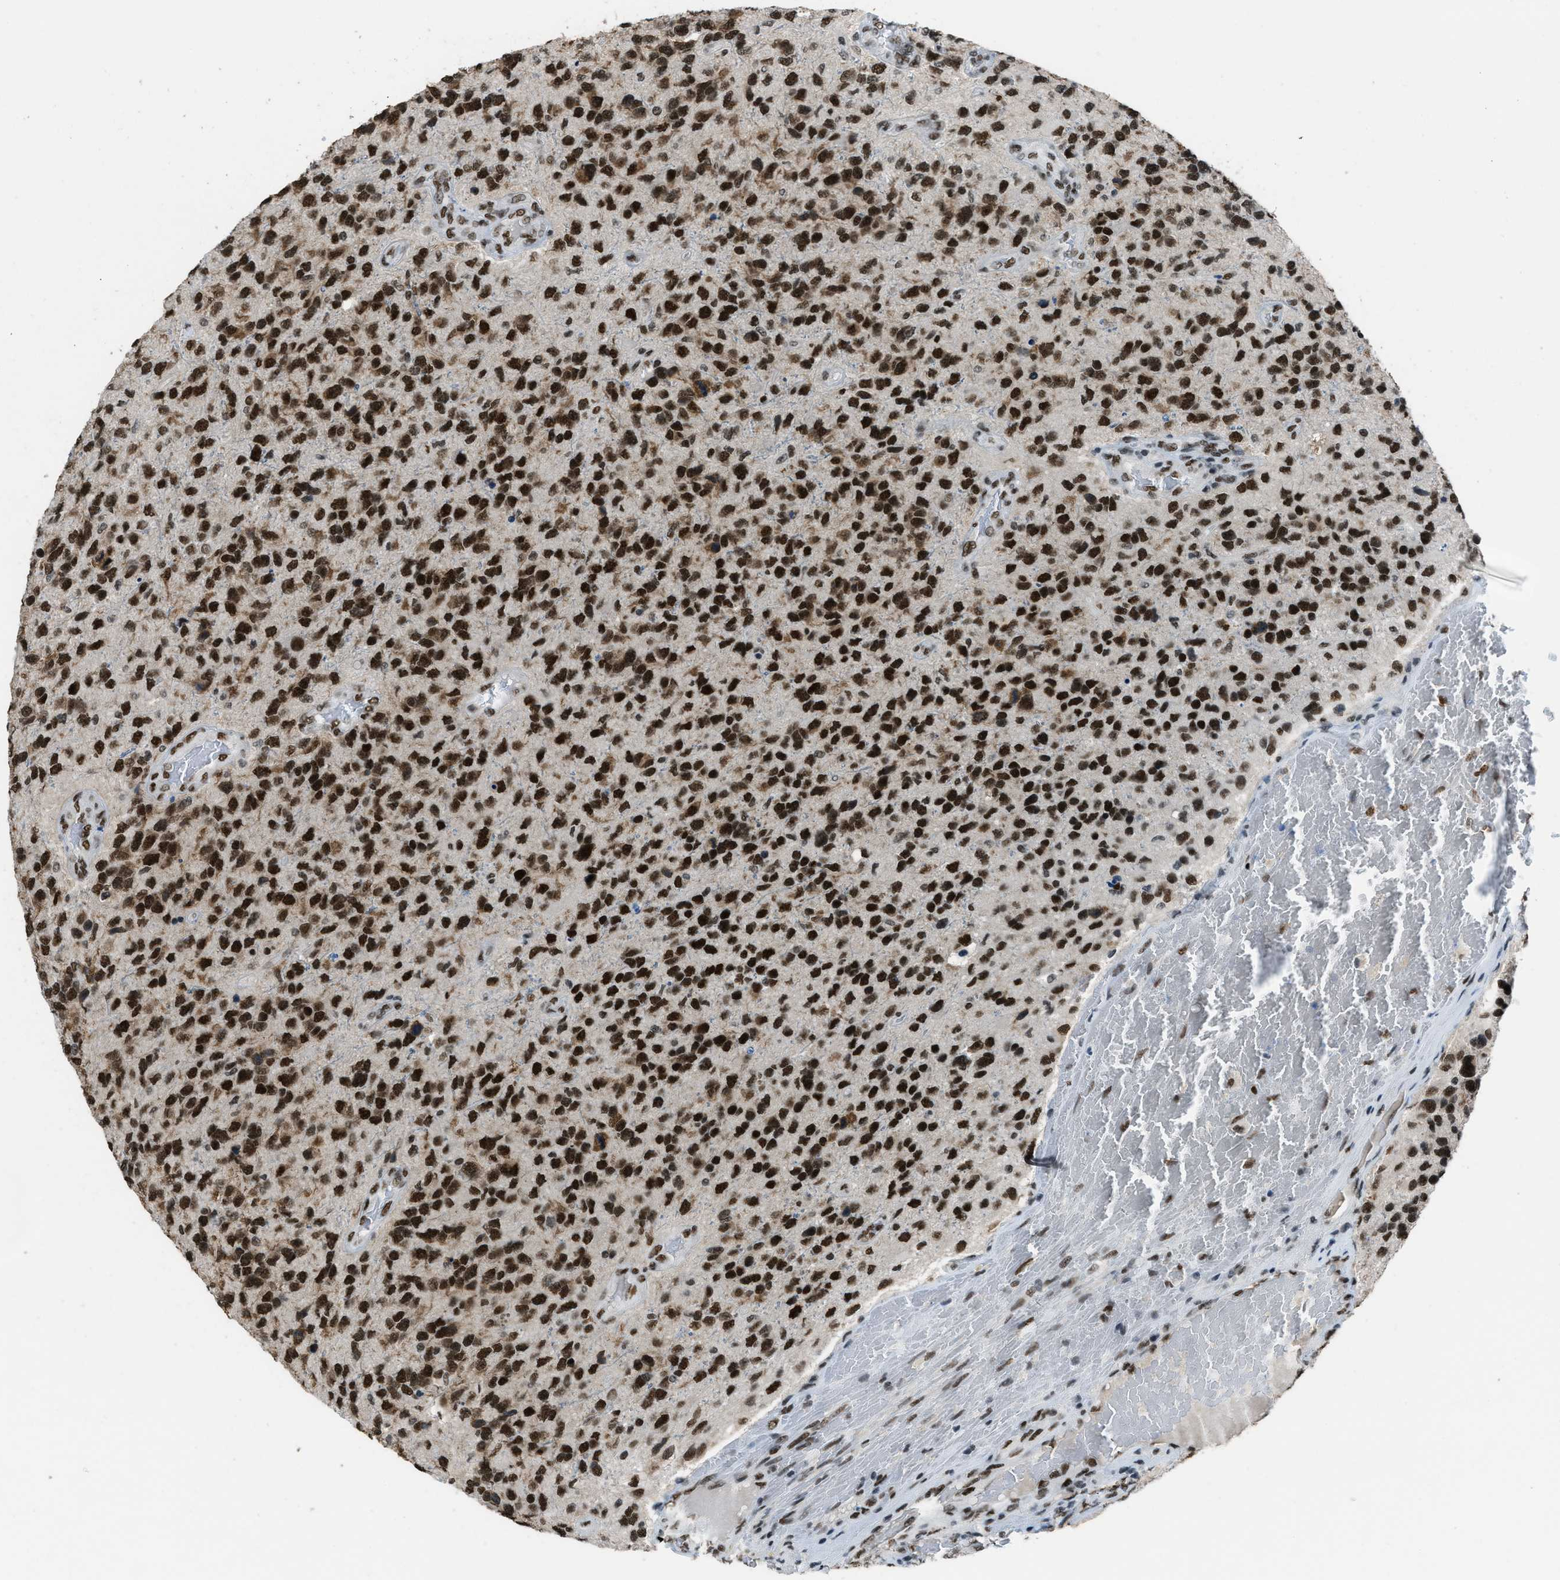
{"staining": {"intensity": "strong", "quantity": ">75%", "location": "nuclear"}, "tissue": "glioma", "cell_type": "Tumor cells", "image_type": "cancer", "snomed": [{"axis": "morphology", "description": "Glioma, malignant, High grade"}, {"axis": "topography", "description": "Brain"}], "caption": "About >75% of tumor cells in glioma demonstrate strong nuclear protein positivity as visualized by brown immunohistochemical staining.", "gene": "GATAD2B", "patient": {"sex": "female", "age": 58}}